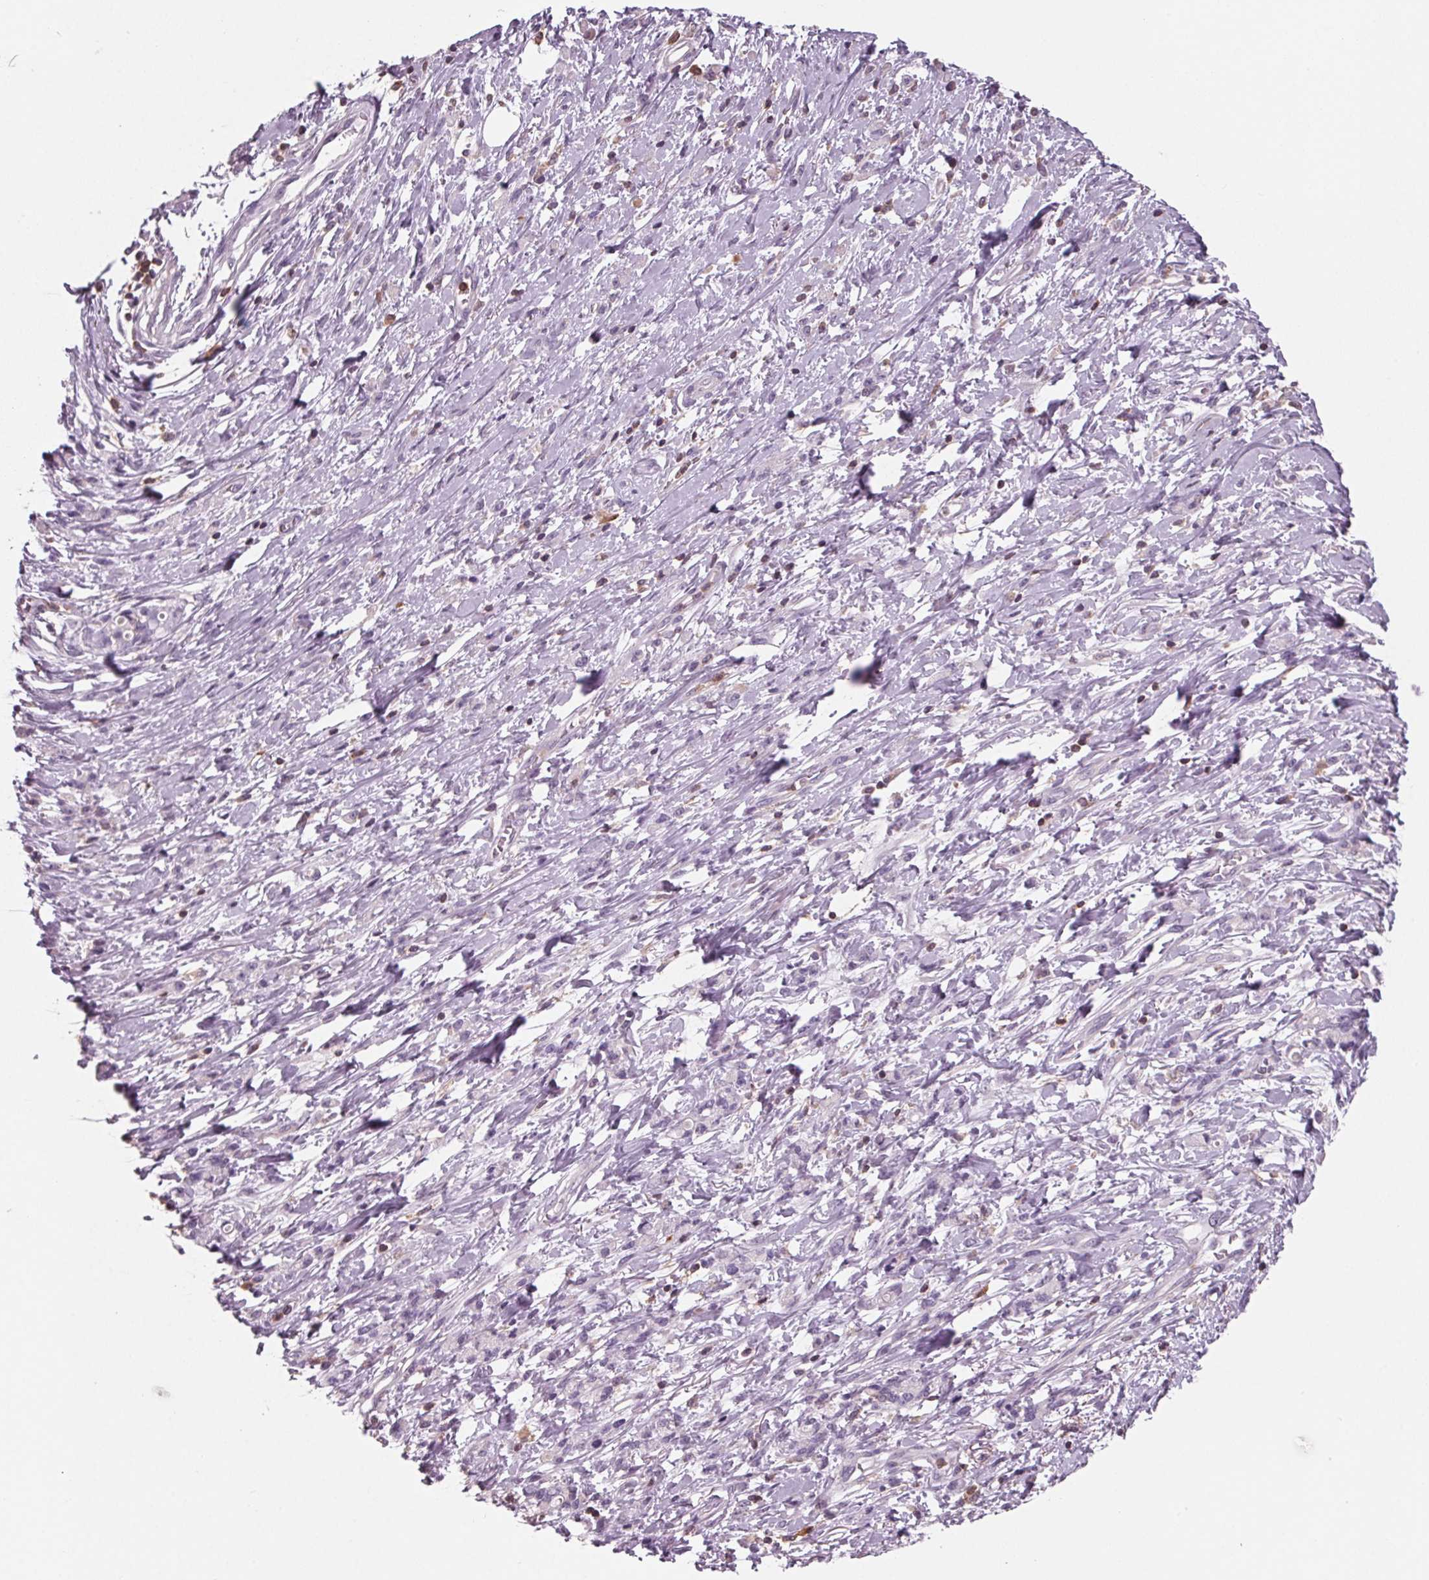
{"staining": {"intensity": "negative", "quantity": "none", "location": "none"}, "tissue": "stomach cancer", "cell_type": "Tumor cells", "image_type": "cancer", "snomed": [{"axis": "morphology", "description": "Adenocarcinoma, NOS"}, {"axis": "topography", "description": "Stomach"}], "caption": "Tumor cells show no significant expression in adenocarcinoma (stomach).", "gene": "ARHGAP25", "patient": {"sex": "female", "age": 84}}